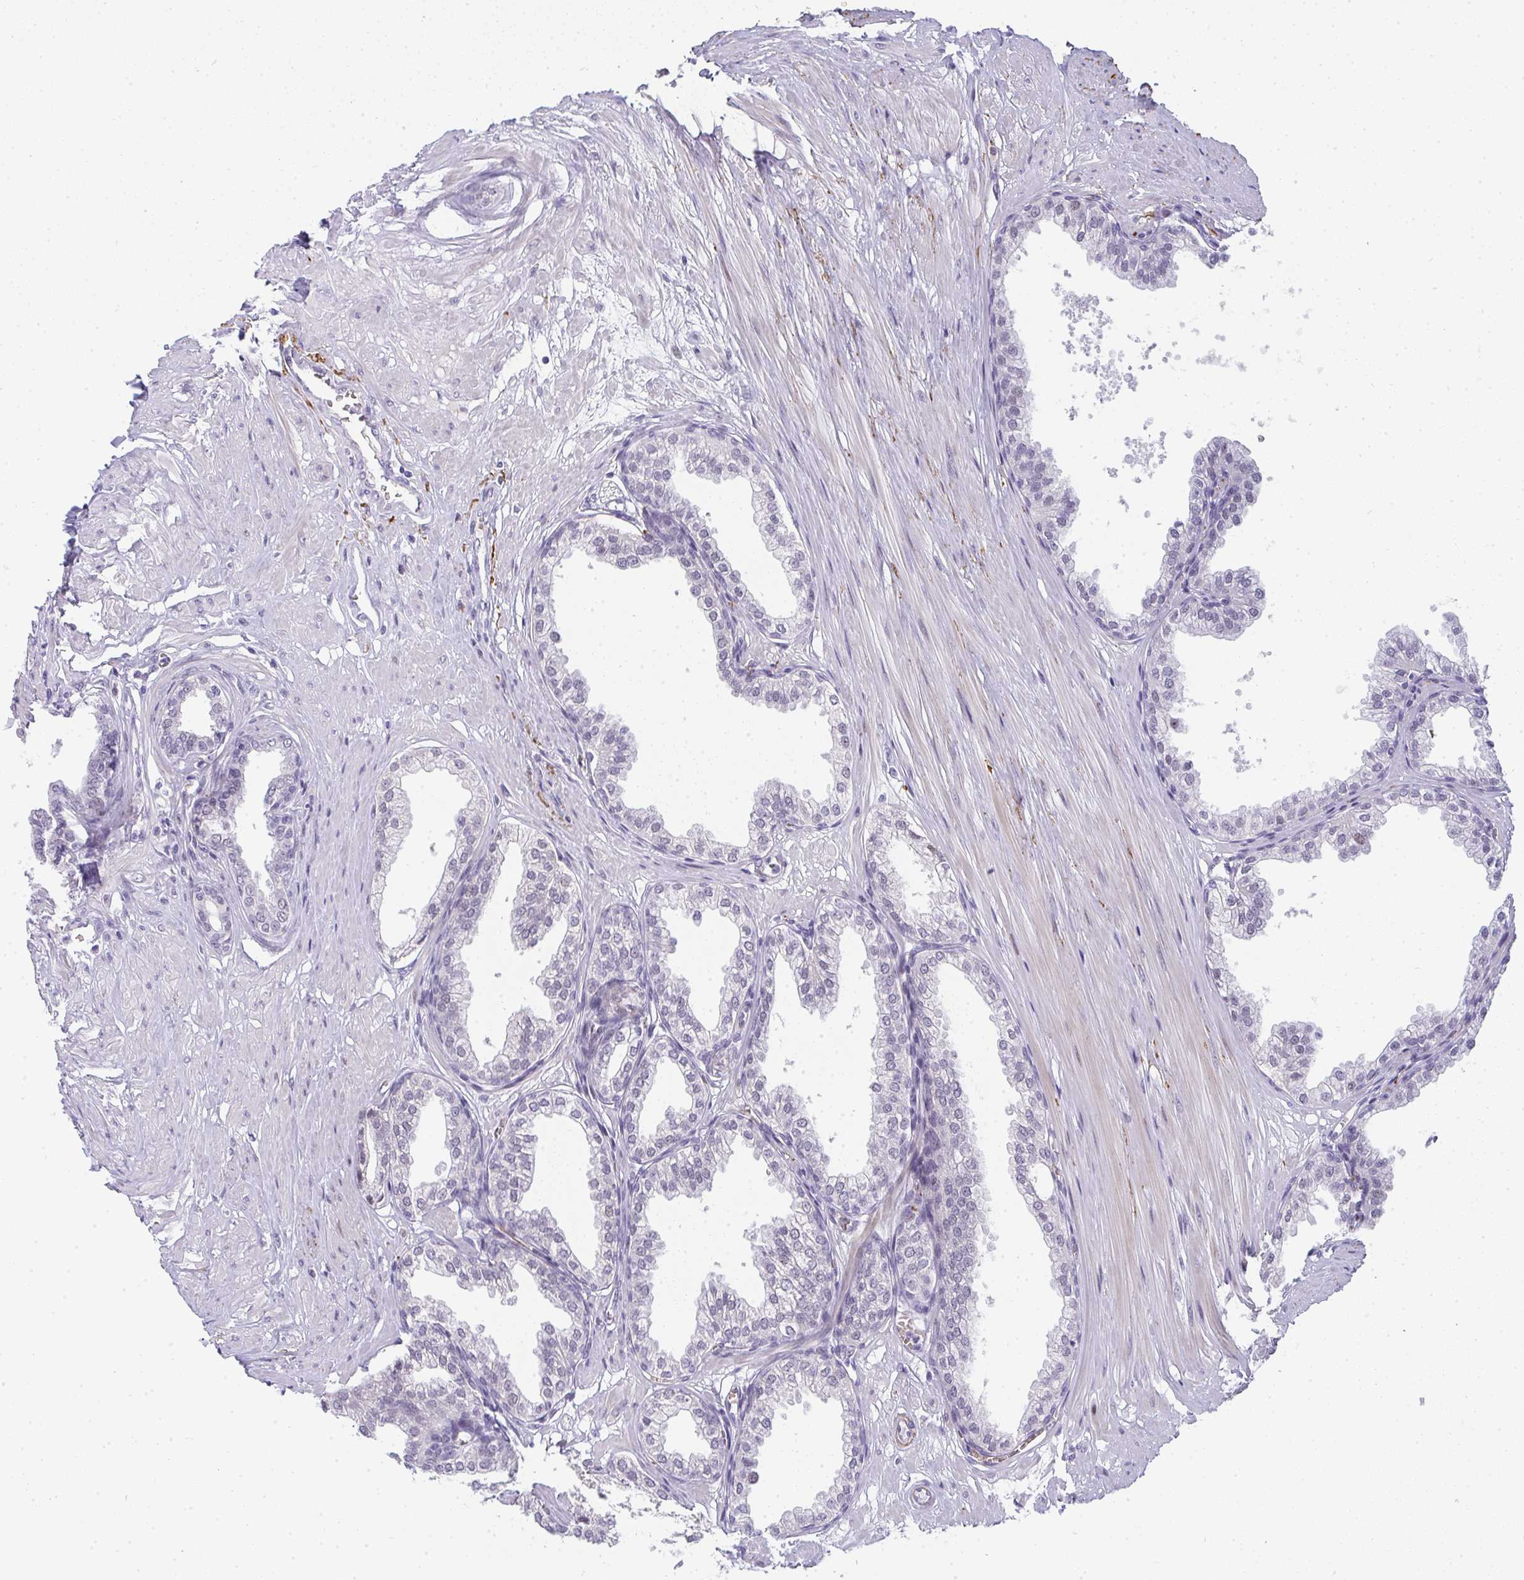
{"staining": {"intensity": "negative", "quantity": "none", "location": "none"}, "tissue": "prostate", "cell_type": "Glandular cells", "image_type": "normal", "snomed": [{"axis": "morphology", "description": "Normal tissue, NOS"}, {"axis": "topography", "description": "Prostate"}, {"axis": "topography", "description": "Peripheral nerve tissue"}], "caption": "An immunohistochemistry (IHC) image of benign prostate is shown. There is no staining in glandular cells of prostate.", "gene": "TNMD", "patient": {"sex": "male", "age": 55}}